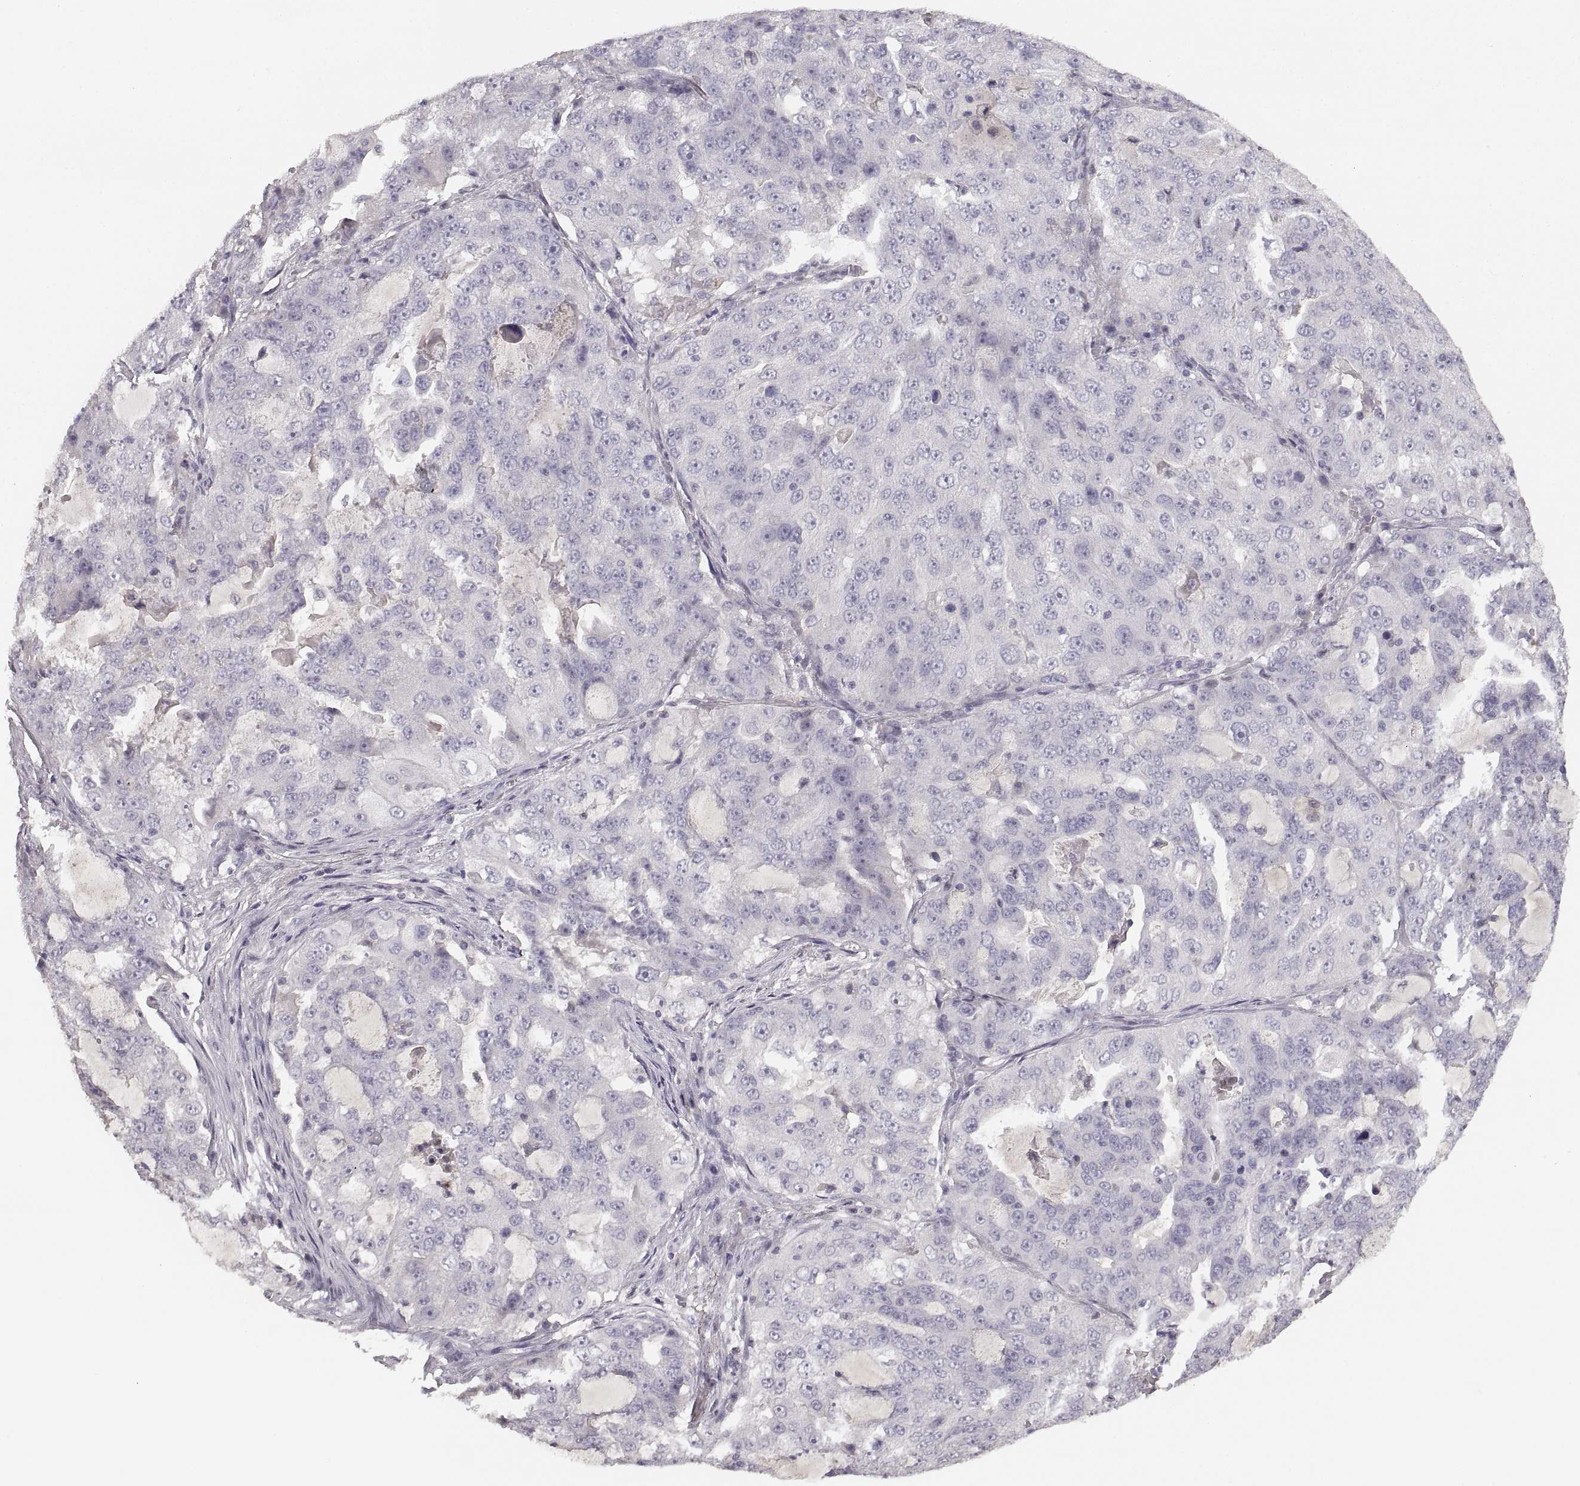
{"staining": {"intensity": "negative", "quantity": "none", "location": "none"}, "tissue": "lung cancer", "cell_type": "Tumor cells", "image_type": "cancer", "snomed": [{"axis": "morphology", "description": "Adenocarcinoma, NOS"}, {"axis": "topography", "description": "Lung"}], "caption": "Immunohistochemistry micrograph of lung adenocarcinoma stained for a protein (brown), which reveals no expression in tumor cells.", "gene": "RUNDC3A", "patient": {"sex": "female", "age": 61}}